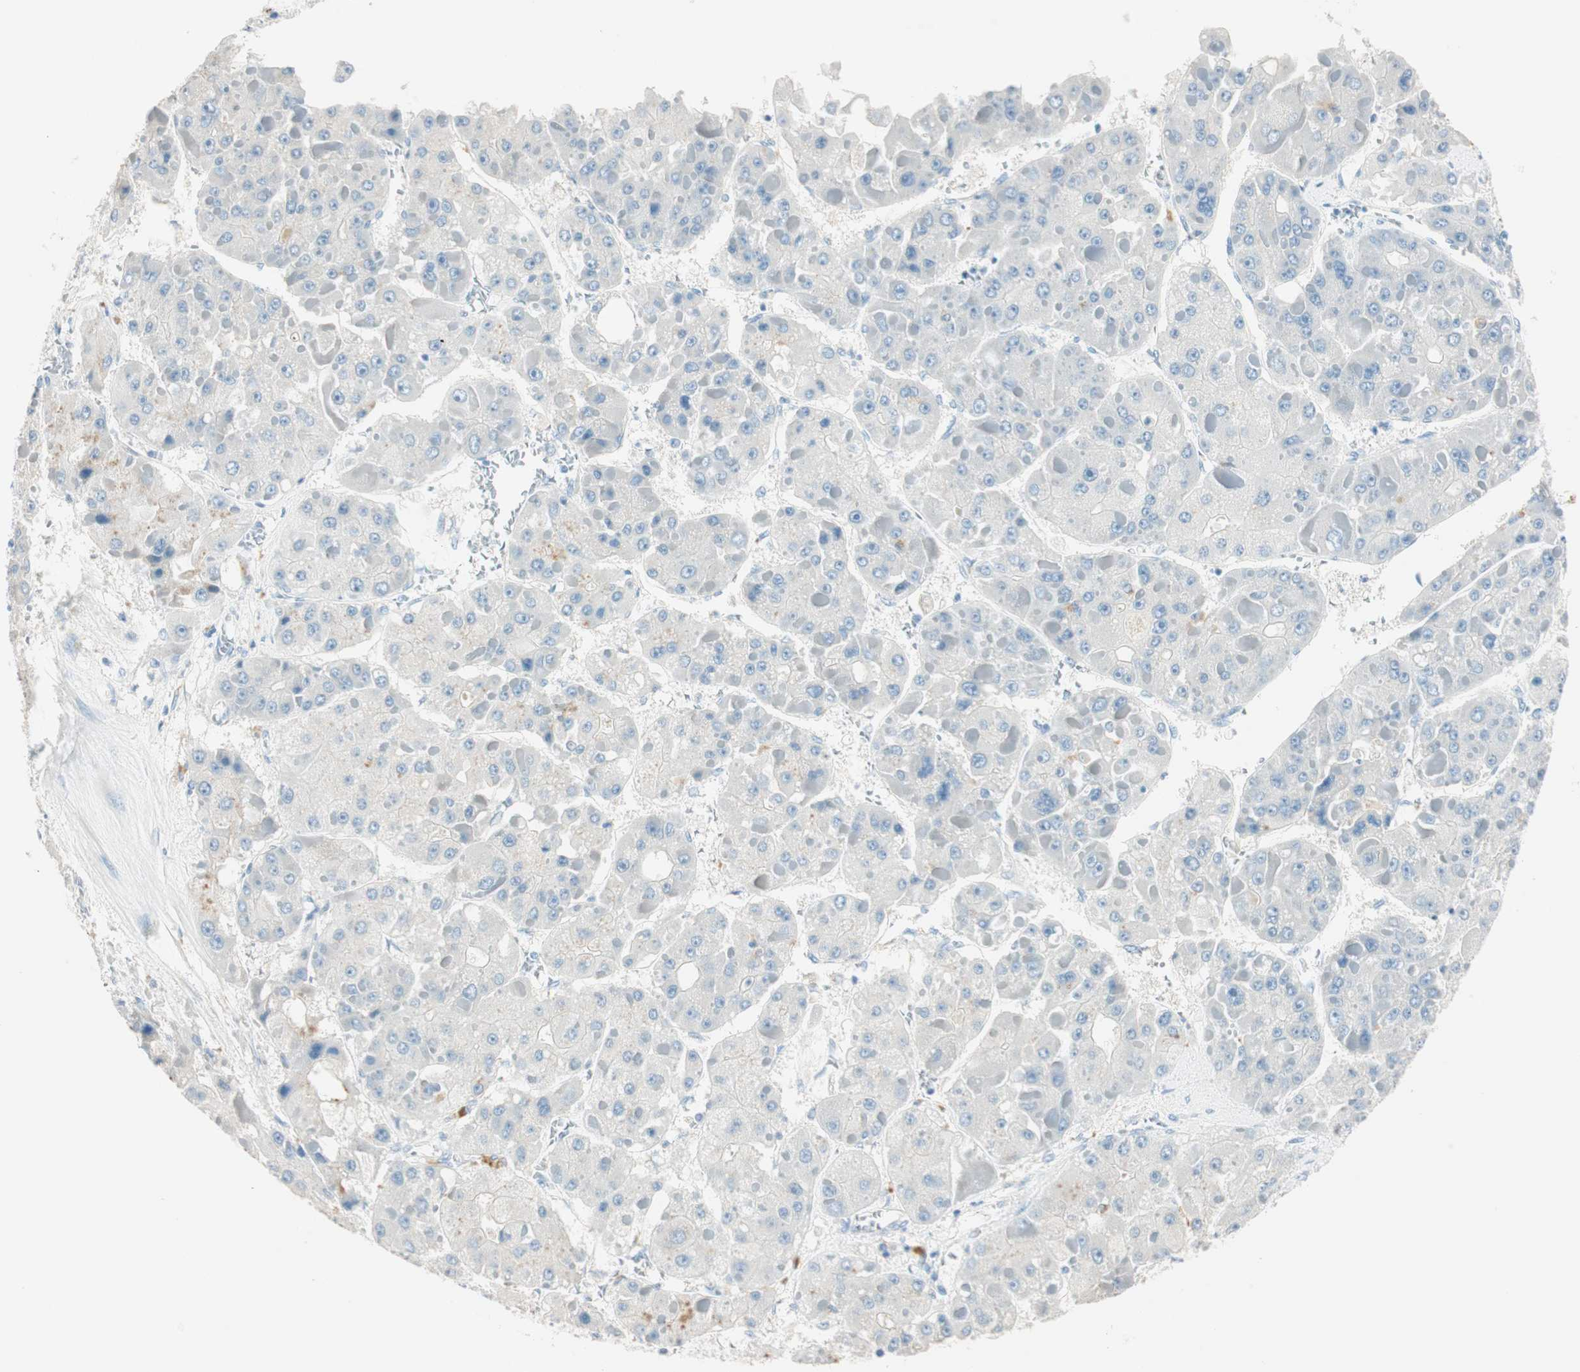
{"staining": {"intensity": "negative", "quantity": "none", "location": "none"}, "tissue": "liver cancer", "cell_type": "Tumor cells", "image_type": "cancer", "snomed": [{"axis": "morphology", "description": "Carcinoma, Hepatocellular, NOS"}, {"axis": "topography", "description": "Liver"}], "caption": "There is no significant expression in tumor cells of liver cancer (hepatocellular carcinoma).", "gene": "HPGD", "patient": {"sex": "female", "age": 73}}